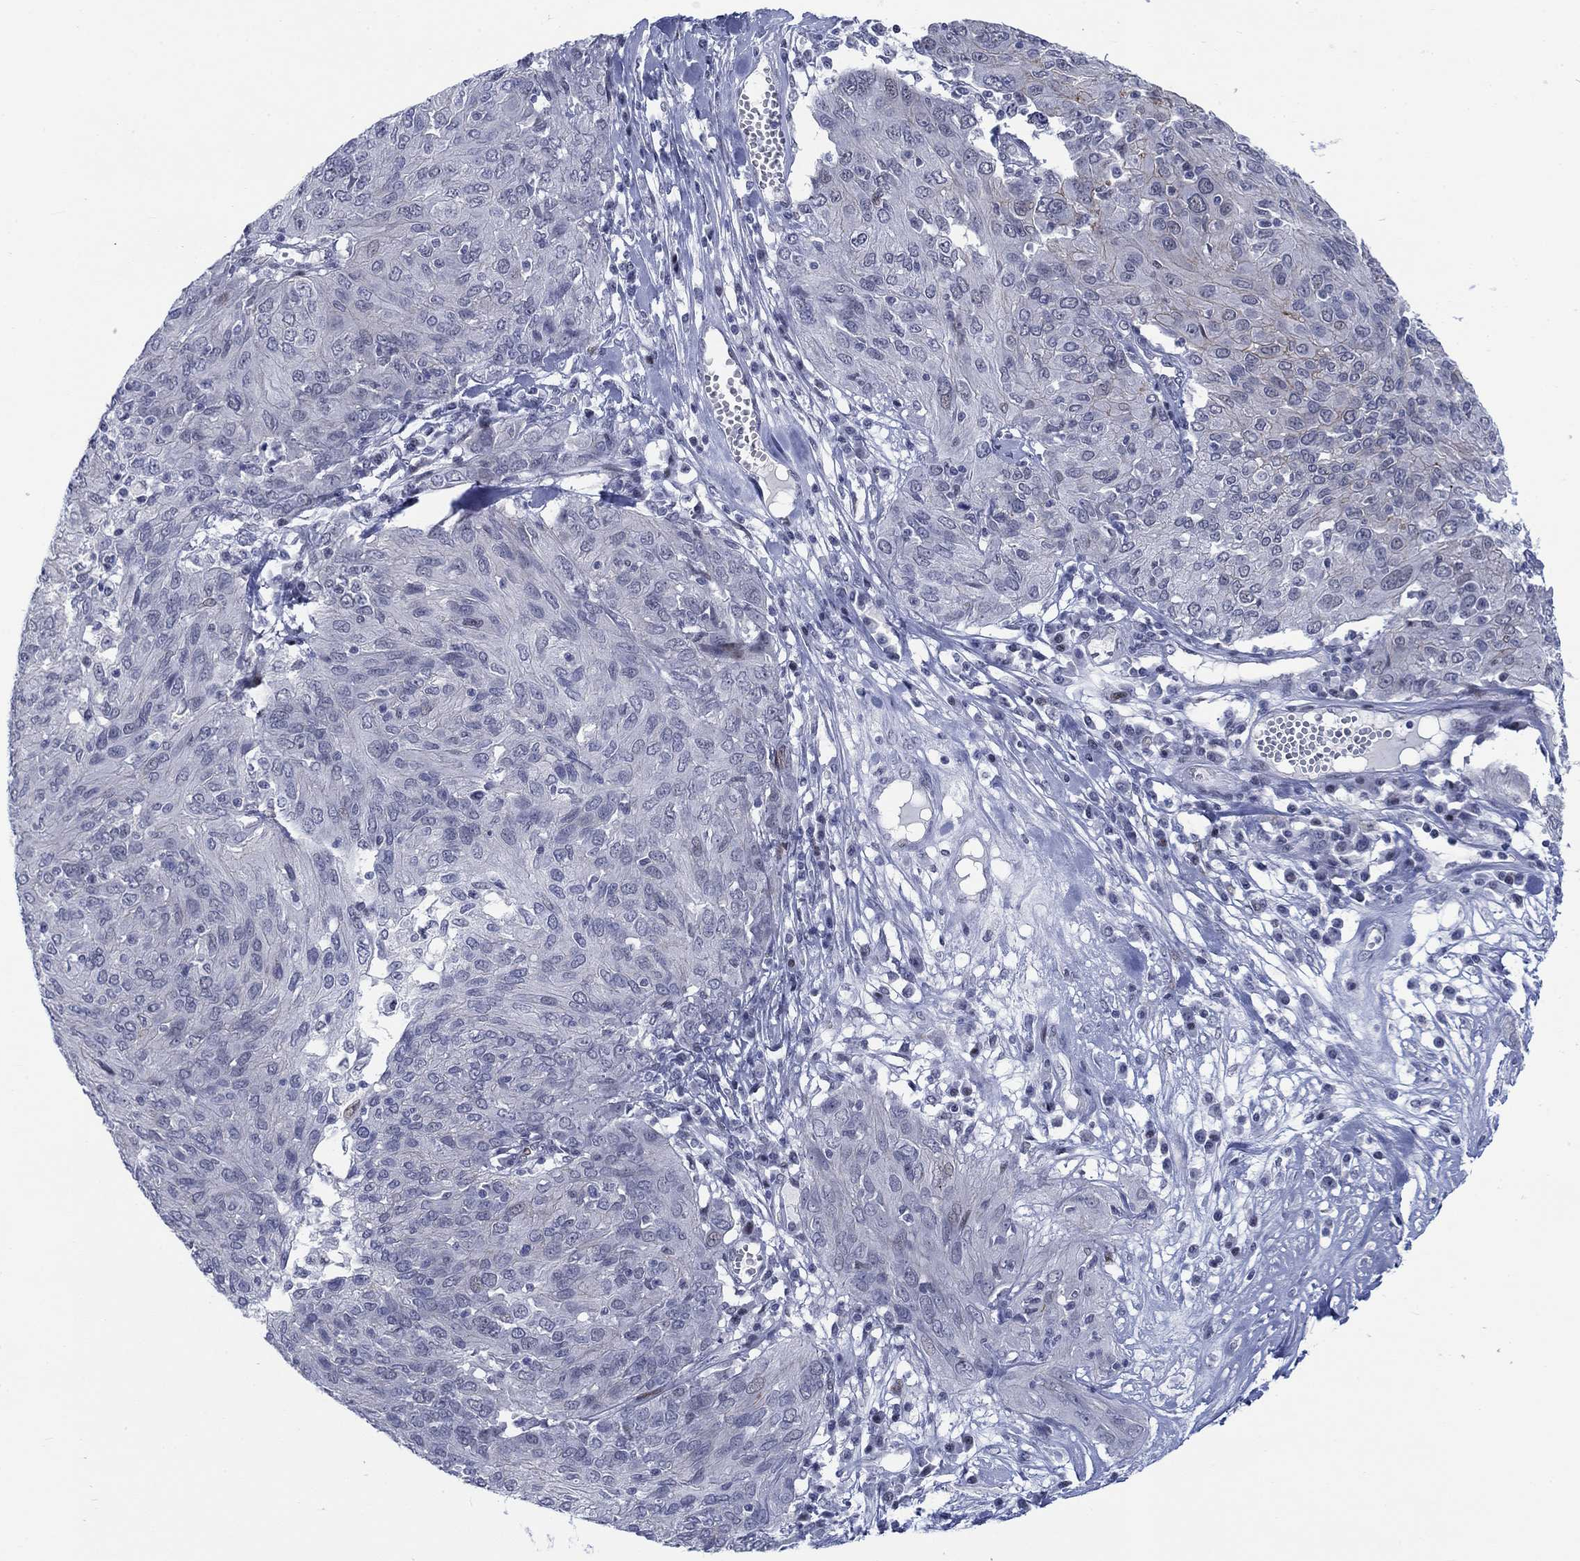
{"staining": {"intensity": "negative", "quantity": "none", "location": "none"}, "tissue": "ovarian cancer", "cell_type": "Tumor cells", "image_type": "cancer", "snomed": [{"axis": "morphology", "description": "Carcinoma, endometroid"}, {"axis": "topography", "description": "Ovary"}], "caption": "IHC of ovarian cancer (endometroid carcinoma) displays no positivity in tumor cells. The staining is performed using DAB (3,3'-diaminobenzidine) brown chromogen with nuclei counter-stained in using hematoxylin.", "gene": "NEU3", "patient": {"sex": "female", "age": 50}}